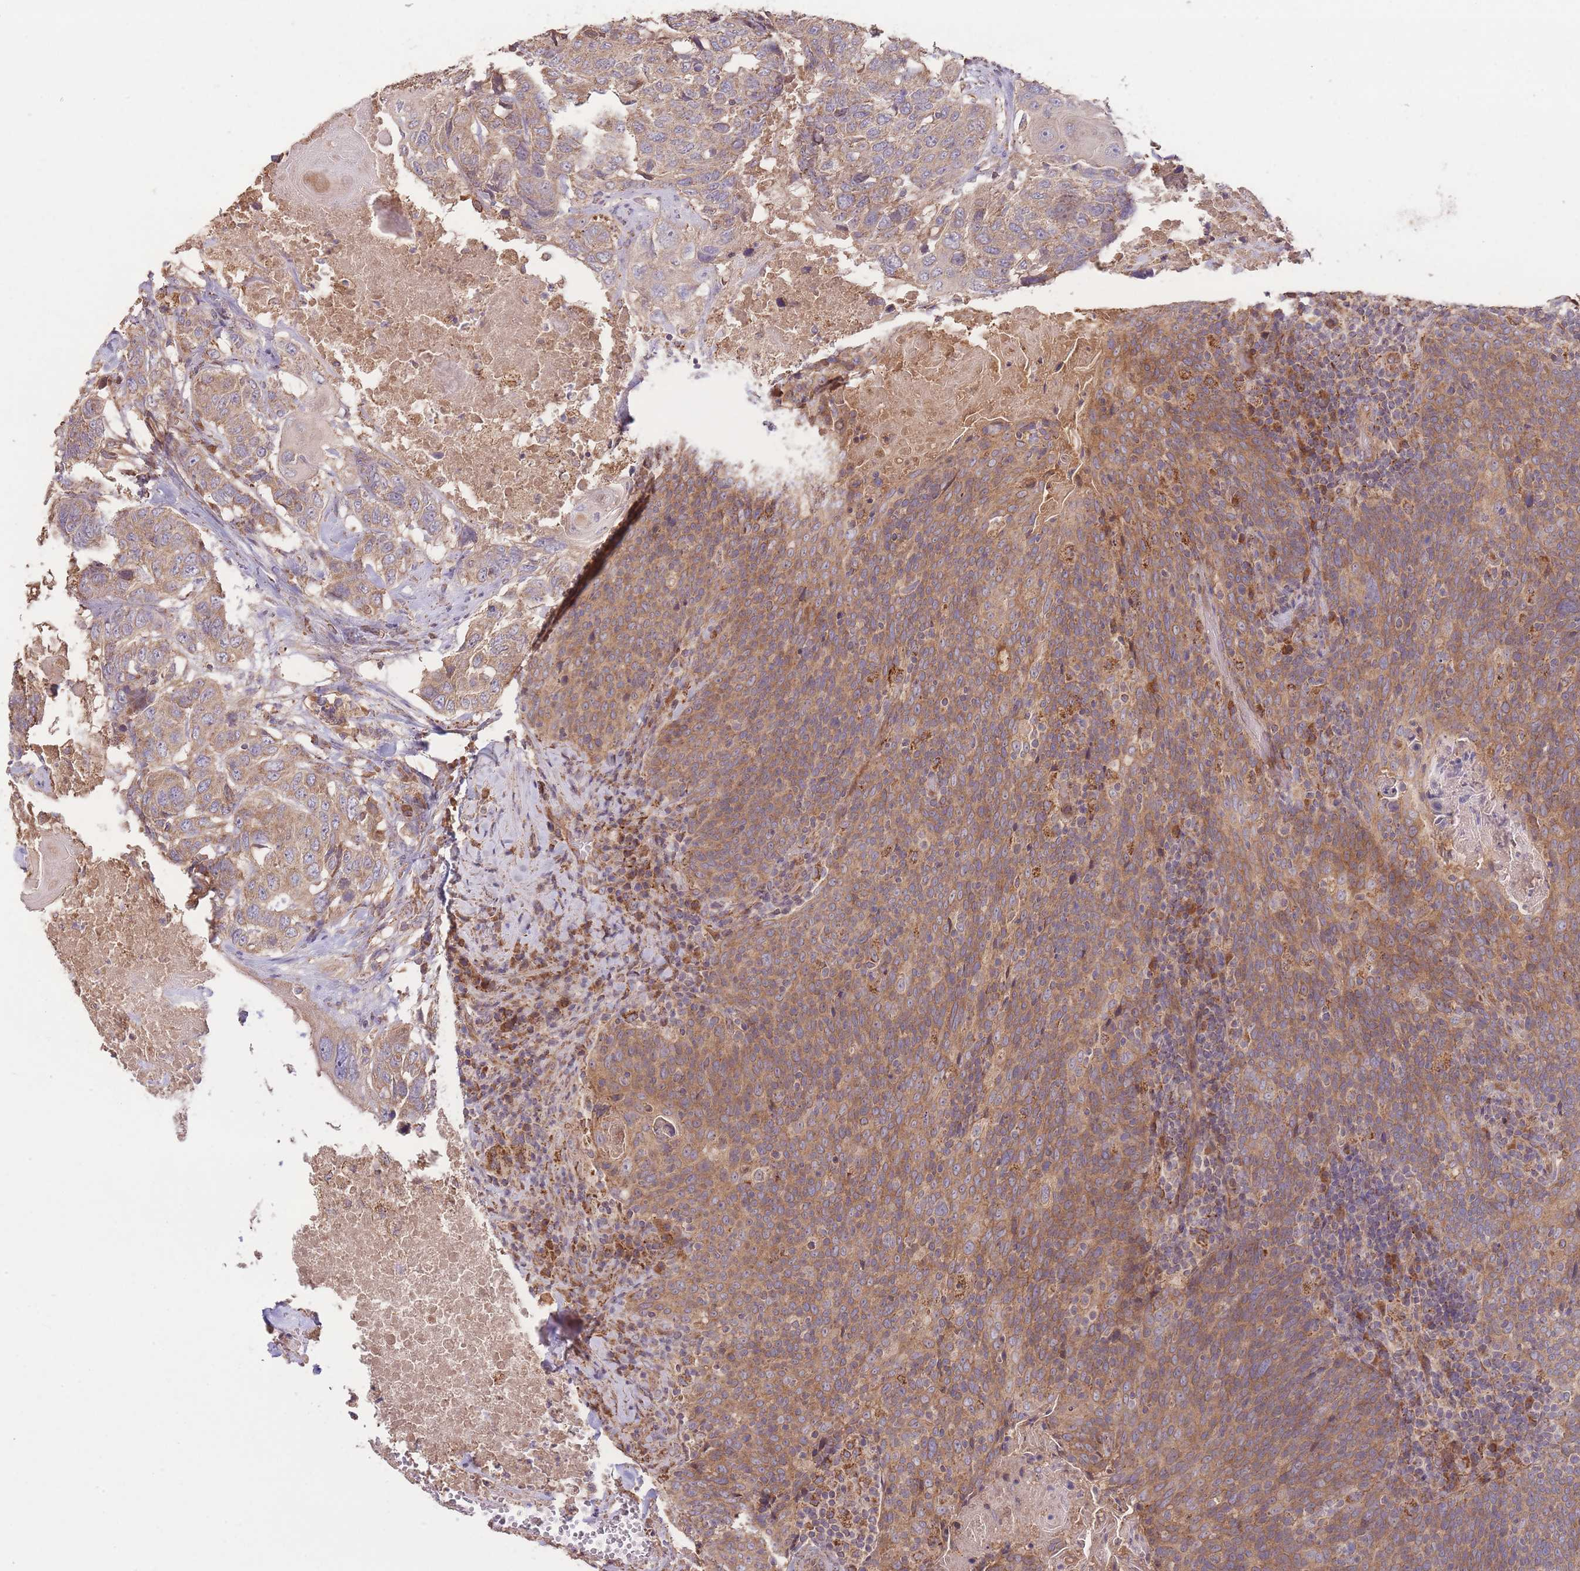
{"staining": {"intensity": "moderate", "quantity": ">75%", "location": "cytoplasmic/membranous"}, "tissue": "head and neck cancer", "cell_type": "Tumor cells", "image_type": "cancer", "snomed": [{"axis": "morphology", "description": "Squamous cell carcinoma, NOS"}, {"axis": "morphology", "description": "Squamous cell carcinoma, metastatic, NOS"}, {"axis": "topography", "description": "Lymph node"}, {"axis": "topography", "description": "Head-Neck"}], "caption": "Protein expression analysis of head and neck cancer (squamous cell carcinoma) shows moderate cytoplasmic/membranous staining in about >75% of tumor cells.", "gene": "EEF1AKMT1", "patient": {"sex": "male", "age": 62}}